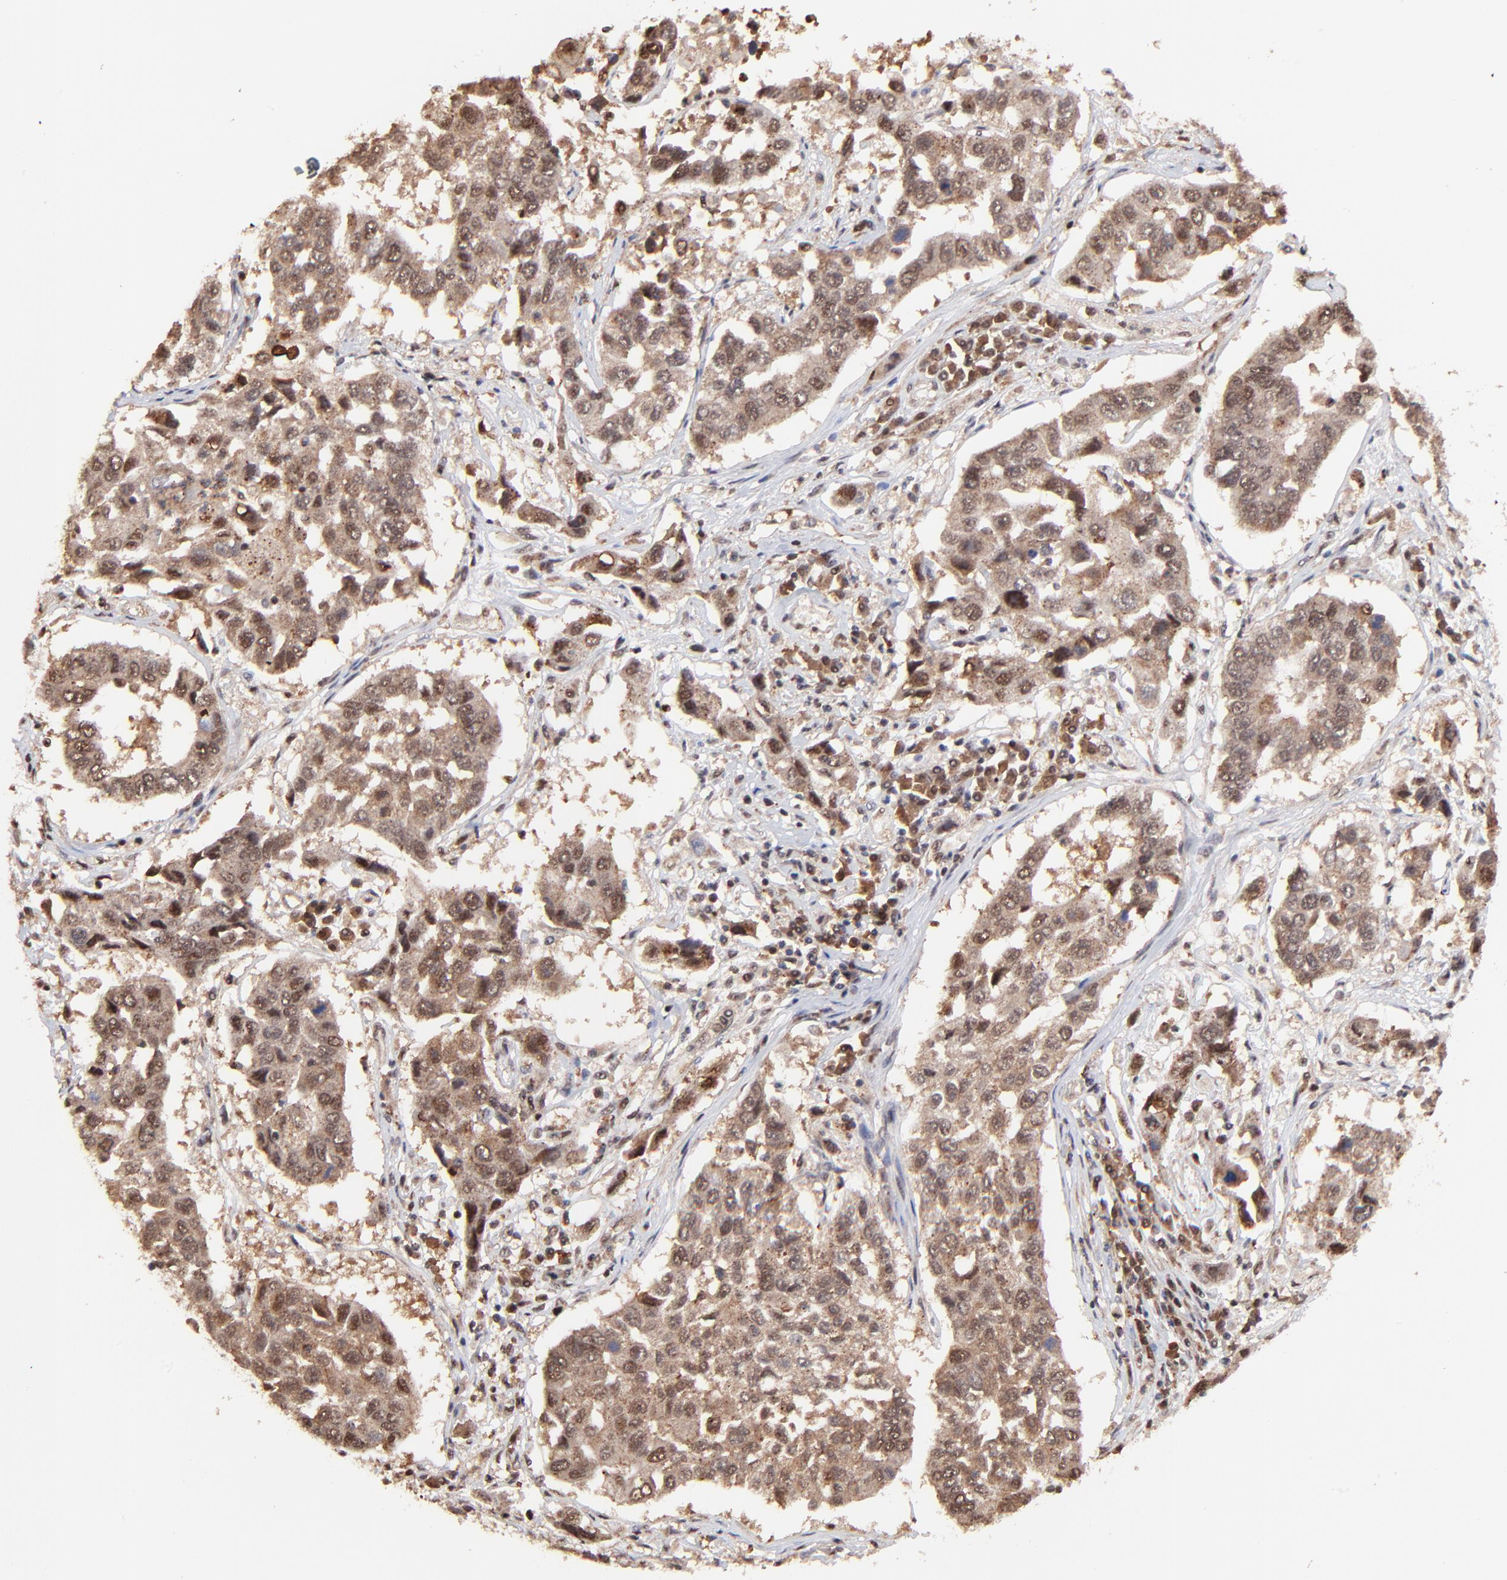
{"staining": {"intensity": "strong", "quantity": ">75%", "location": "cytoplasmic/membranous,nuclear"}, "tissue": "lung cancer", "cell_type": "Tumor cells", "image_type": "cancer", "snomed": [{"axis": "morphology", "description": "Squamous cell carcinoma, NOS"}, {"axis": "topography", "description": "Lung"}], "caption": "Lung squamous cell carcinoma stained for a protein shows strong cytoplasmic/membranous and nuclear positivity in tumor cells.", "gene": "PSMA6", "patient": {"sex": "male", "age": 71}}